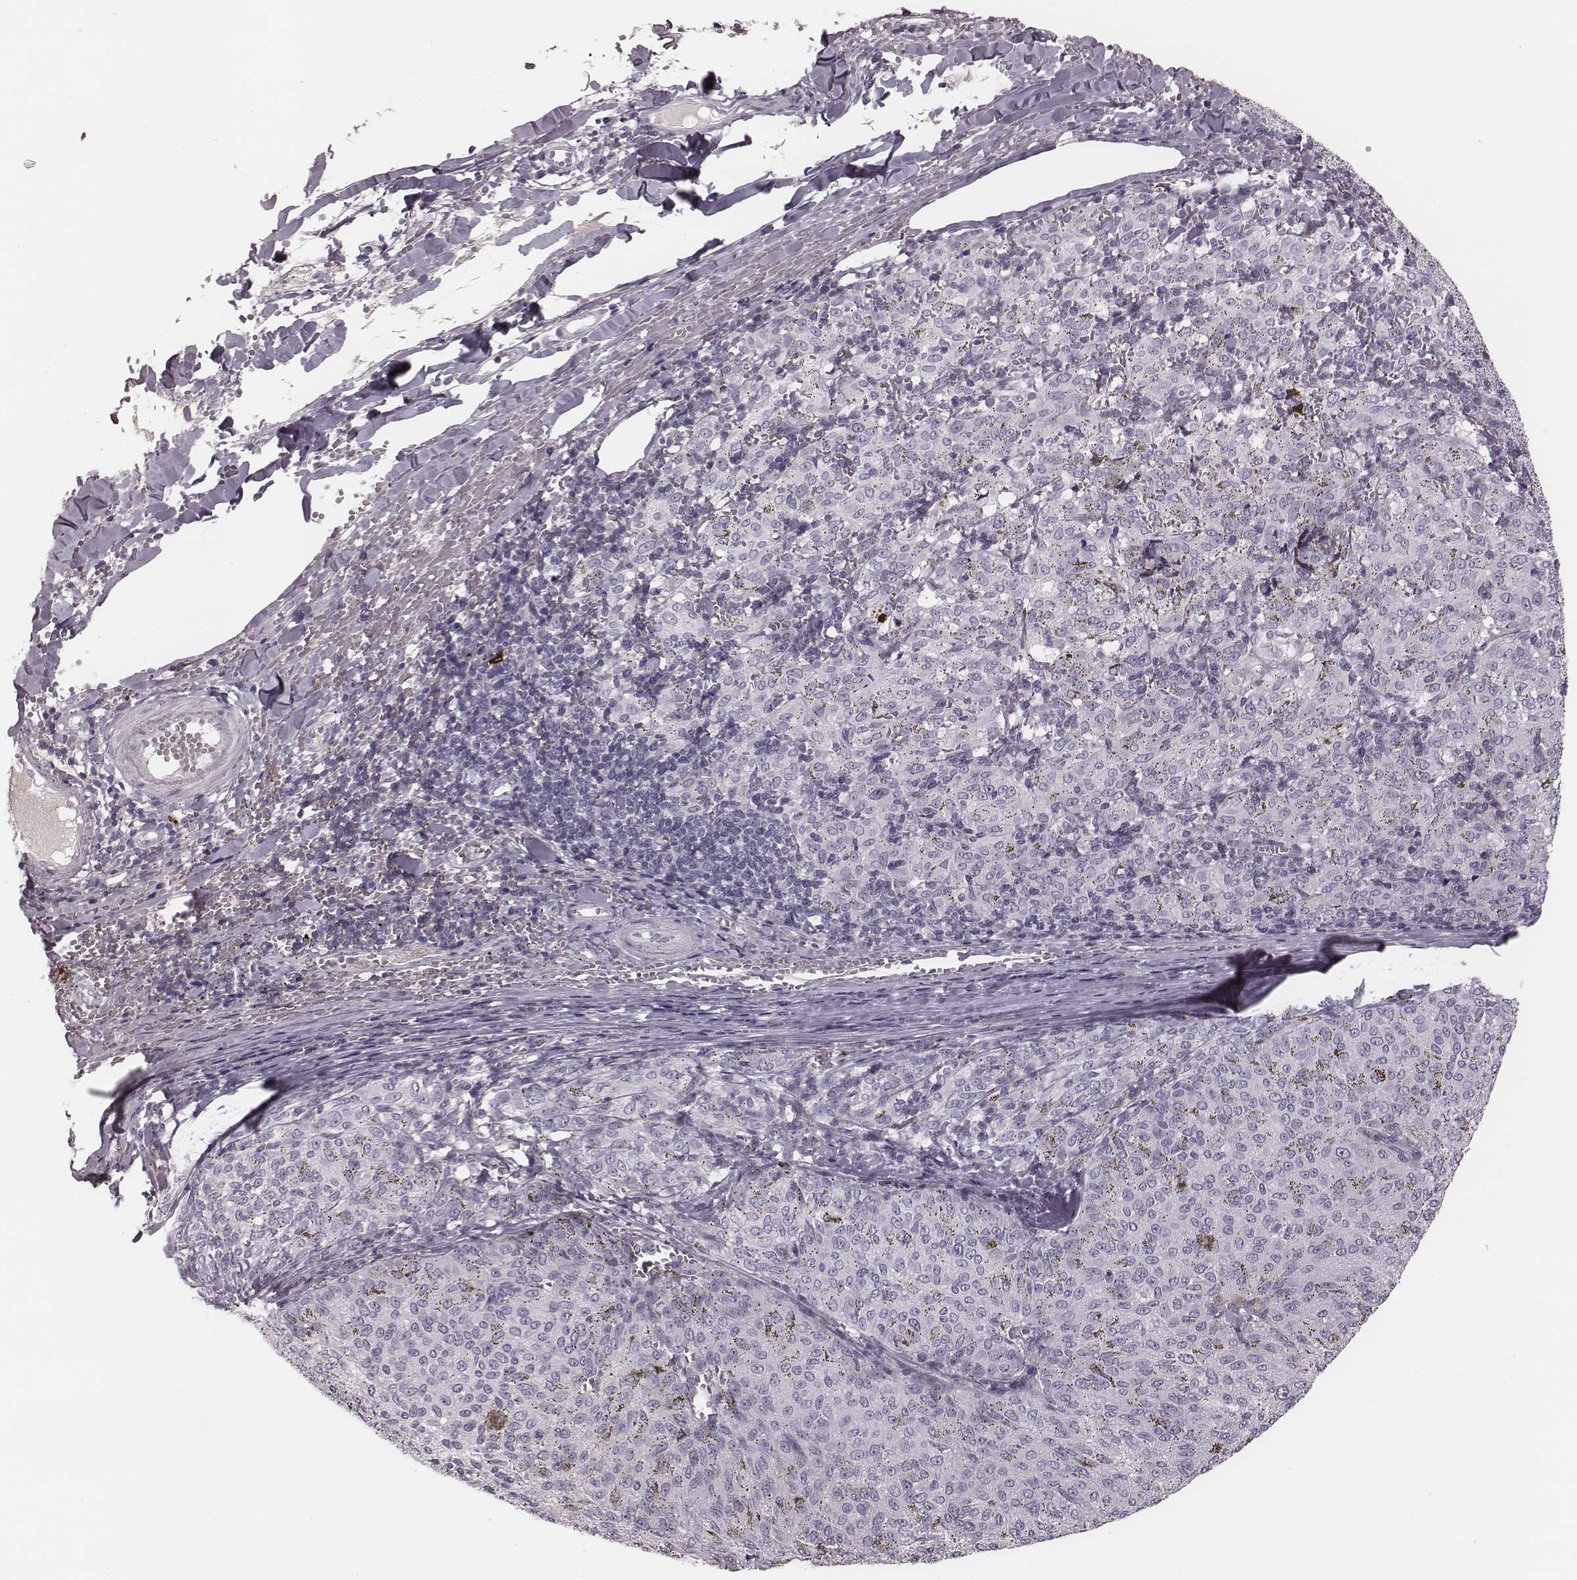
{"staining": {"intensity": "negative", "quantity": "none", "location": "none"}, "tissue": "melanoma", "cell_type": "Tumor cells", "image_type": "cancer", "snomed": [{"axis": "morphology", "description": "Malignant melanoma, NOS"}, {"axis": "topography", "description": "Skin"}], "caption": "This is an IHC photomicrograph of human melanoma. There is no positivity in tumor cells.", "gene": "S100Z", "patient": {"sex": "female", "age": 72}}